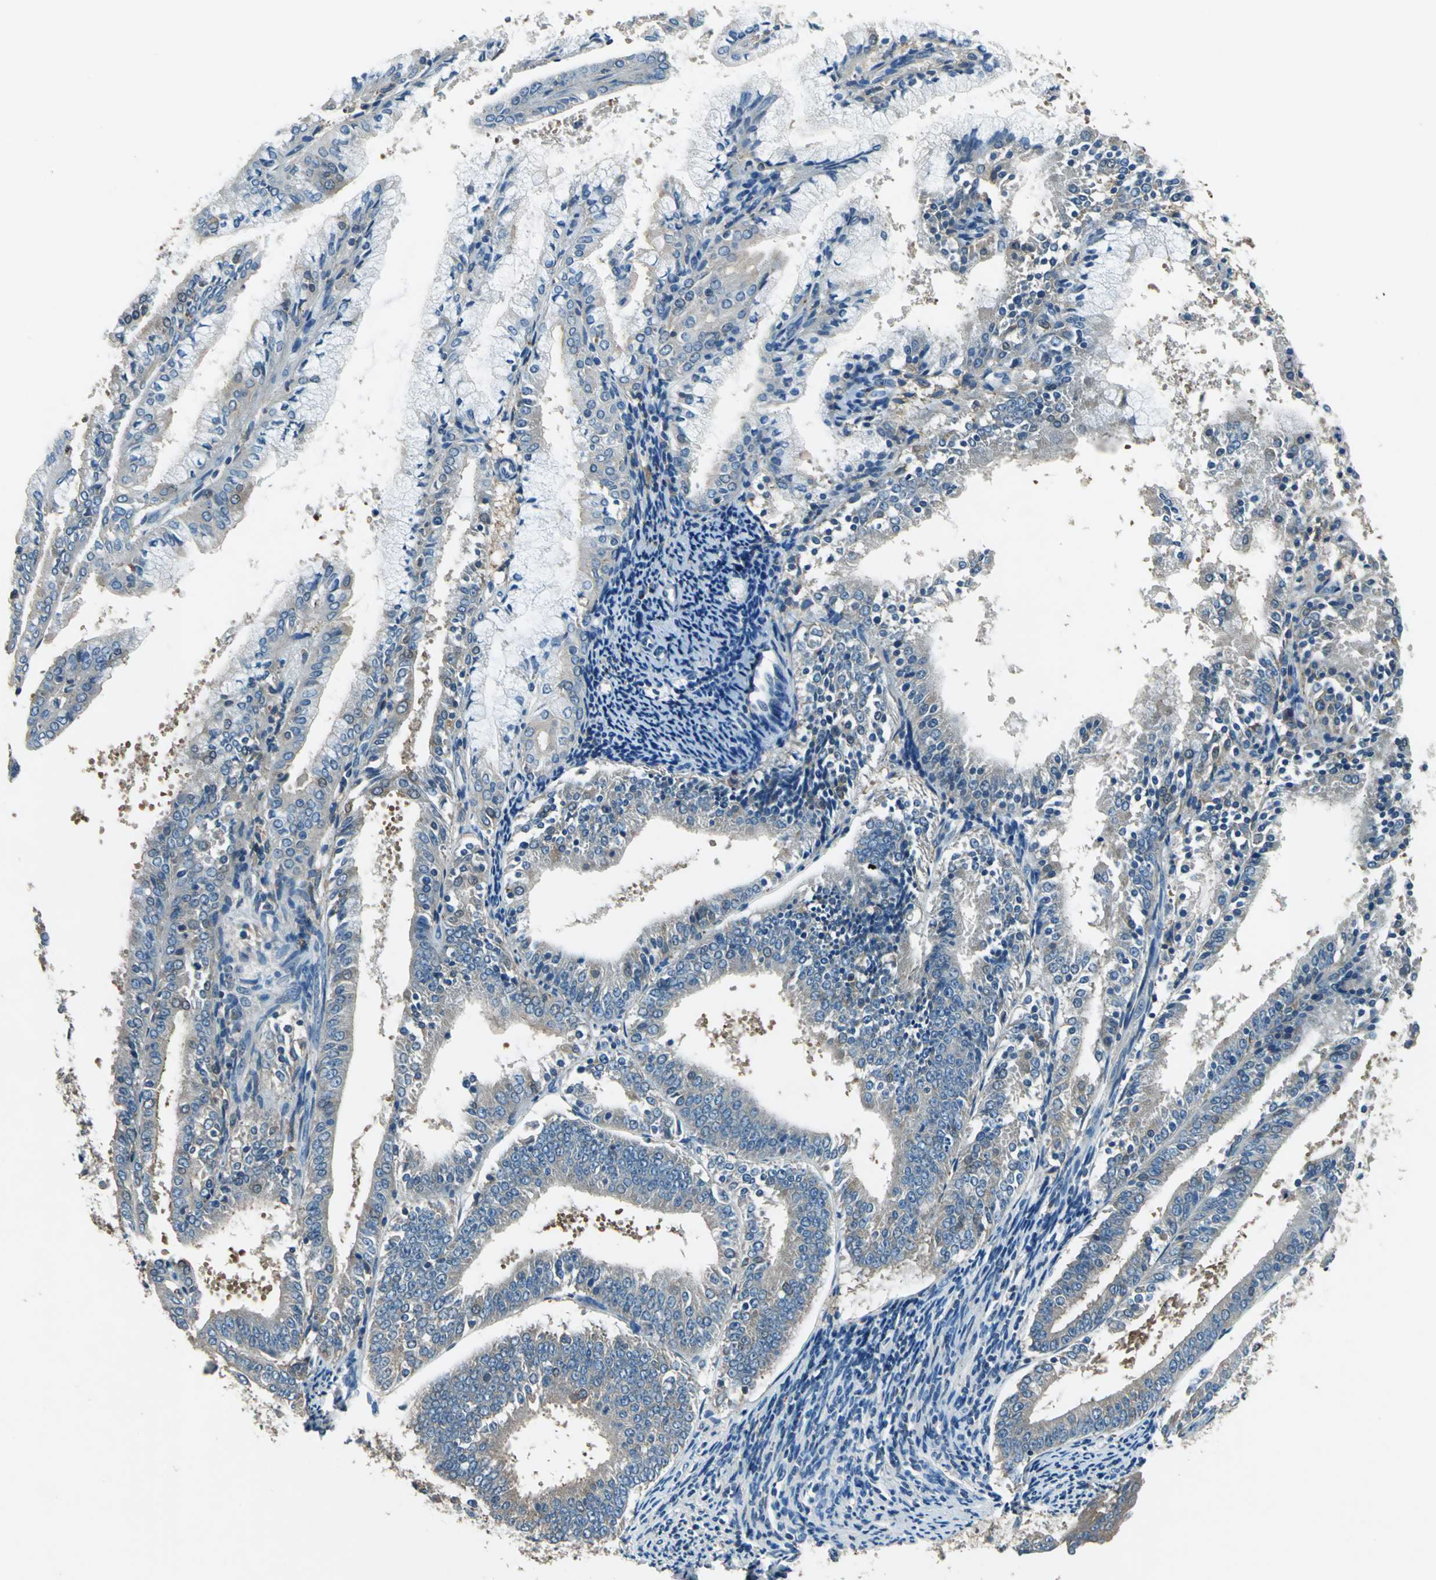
{"staining": {"intensity": "weak", "quantity": "<25%", "location": "cytoplasmic/membranous"}, "tissue": "endometrial cancer", "cell_type": "Tumor cells", "image_type": "cancer", "snomed": [{"axis": "morphology", "description": "Adenocarcinoma, NOS"}, {"axis": "topography", "description": "Endometrium"}], "caption": "Human adenocarcinoma (endometrial) stained for a protein using IHC reveals no positivity in tumor cells.", "gene": "PRKCA", "patient": {"sex": "female", "age": 63}}